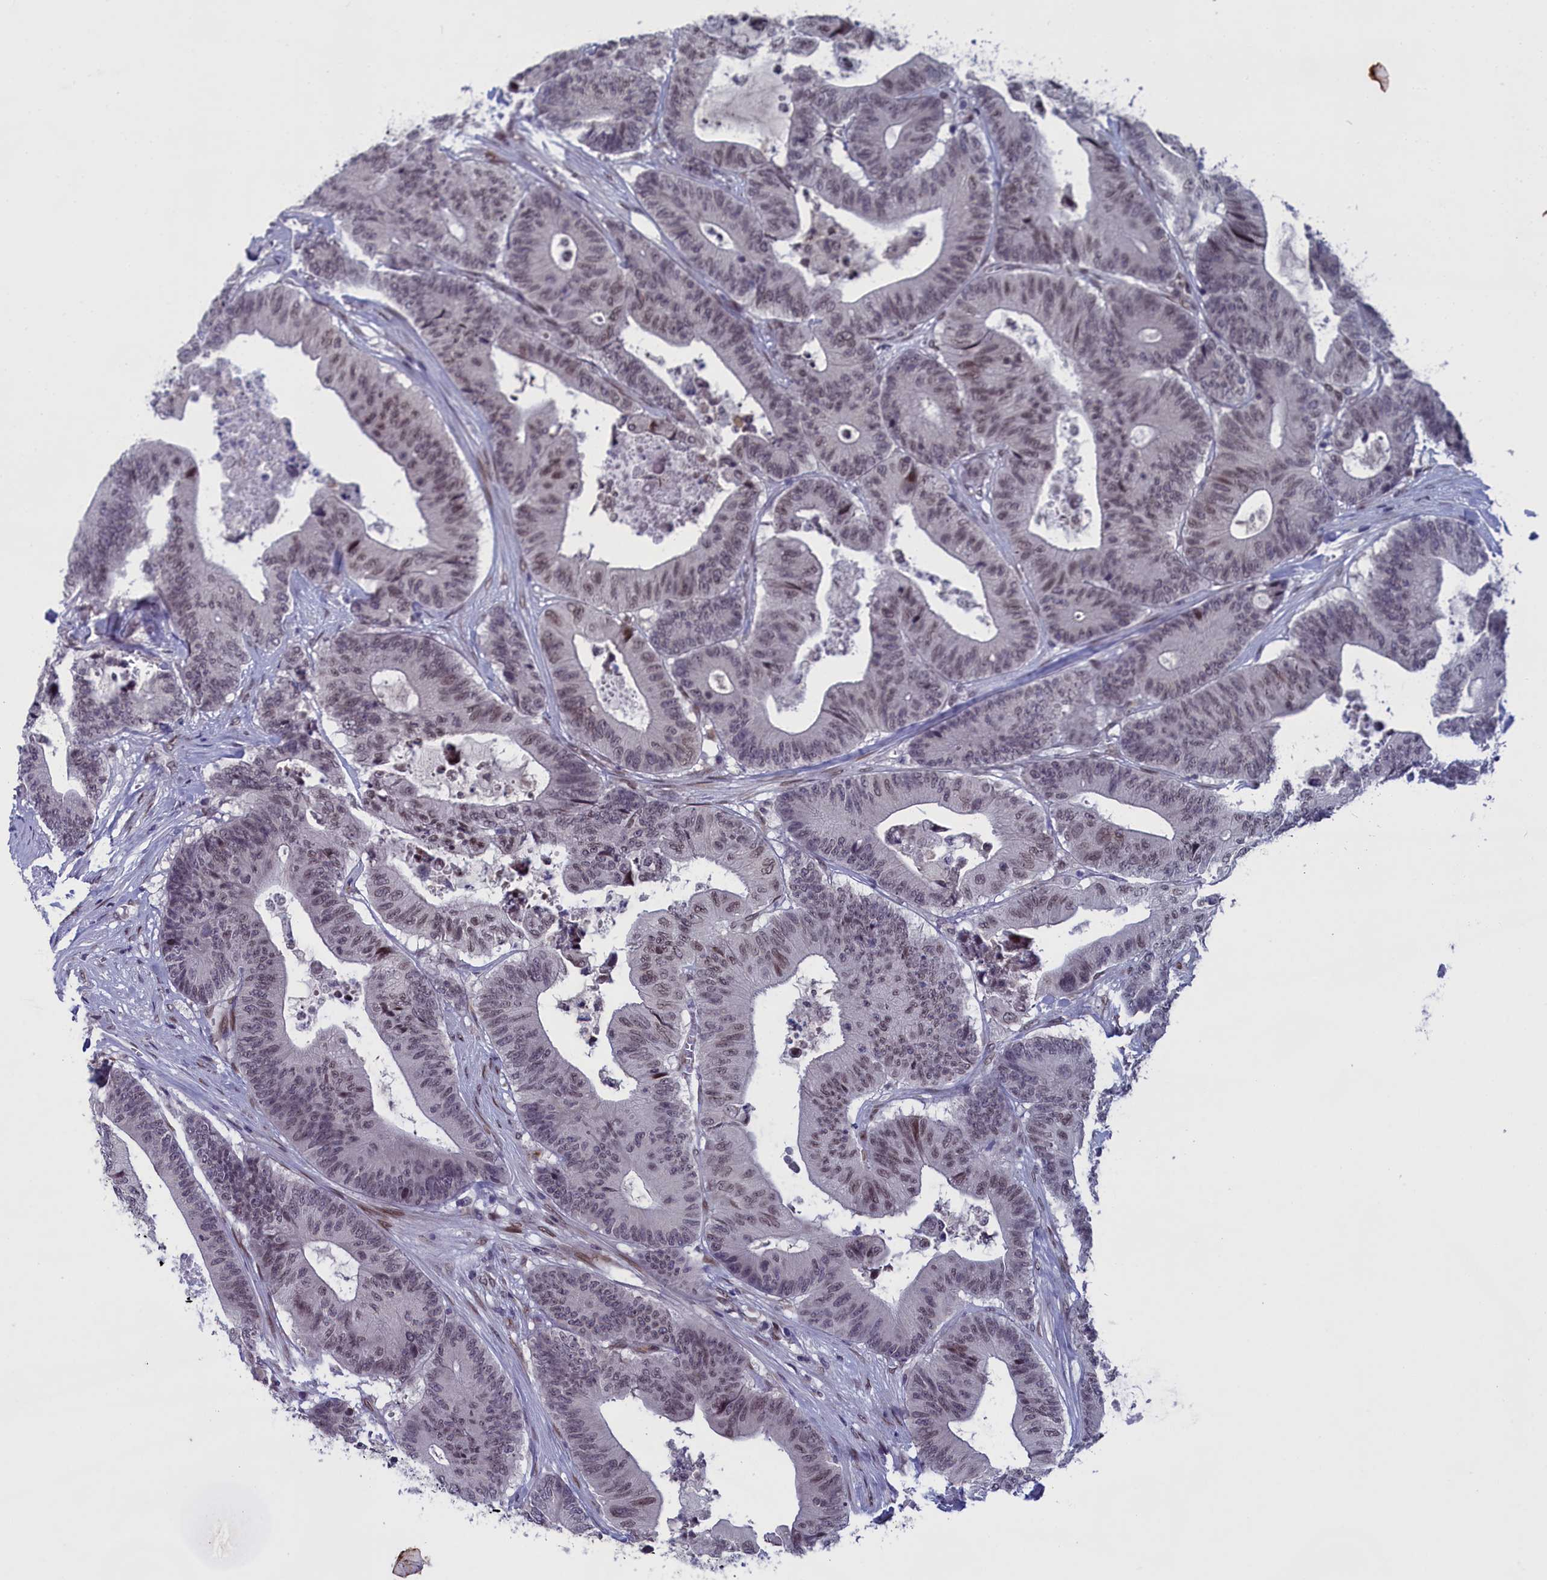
{"staining": {"intensity": "weak", "quantity": "25%-75%", "location": "nuclear"}, "tissue": "colorectal cancer", "cell_type": "Tumor cells", "image_type": "cancer", "snomed": [{"axis": "morphology", "description": "Adenocarcinoma, NOS"}, {"axis": "topography", "description": "Colon"}], "caption": "Human adenocarcinoma (colorectal) stained with a protein marker shows weak staining in tumor cells.", "gene": "GPSM1", "patient": {"sex": "female", "age": 84}}